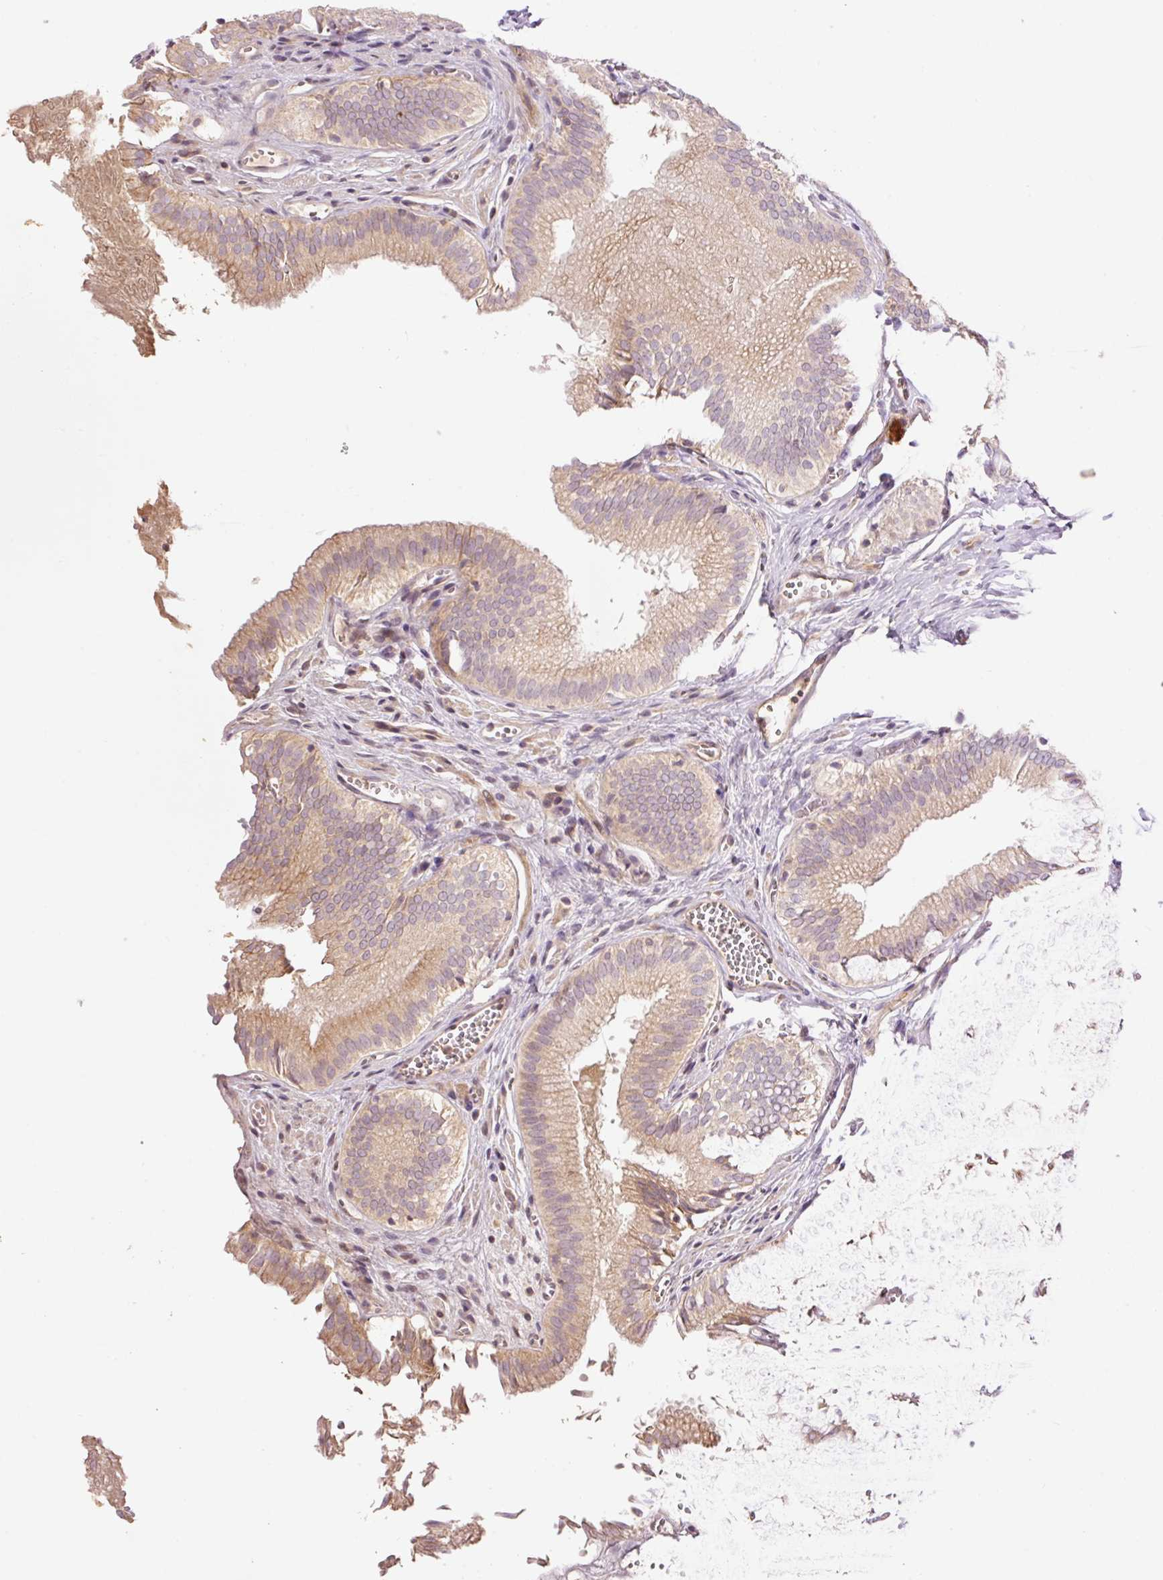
{"staining": {"intensity": "moderate", "quantity": "25%-75%", "location": "cytoplasmic/membranous"}, "tissue": "gallbladder", "cell_type": "Glandular cells", "image_type": "normal", "snomed": [{"axis": "morphology", "description": "Normal tissue, NOS"}, {"axis": "topography", "description": "Gallbladder"}, {"axis": "topography", "description": "Peripheral nerve tissue"}], "caption": "Immunohistochemical staining of unremarkable human gallbladder shows 25%-75% levels of moderate cytoplasmic/membranous protein expression in approximately 25%-75% of glandular cells.", "gene": "SLC29A3", "patient": {"sex": "male", "age": 17}}